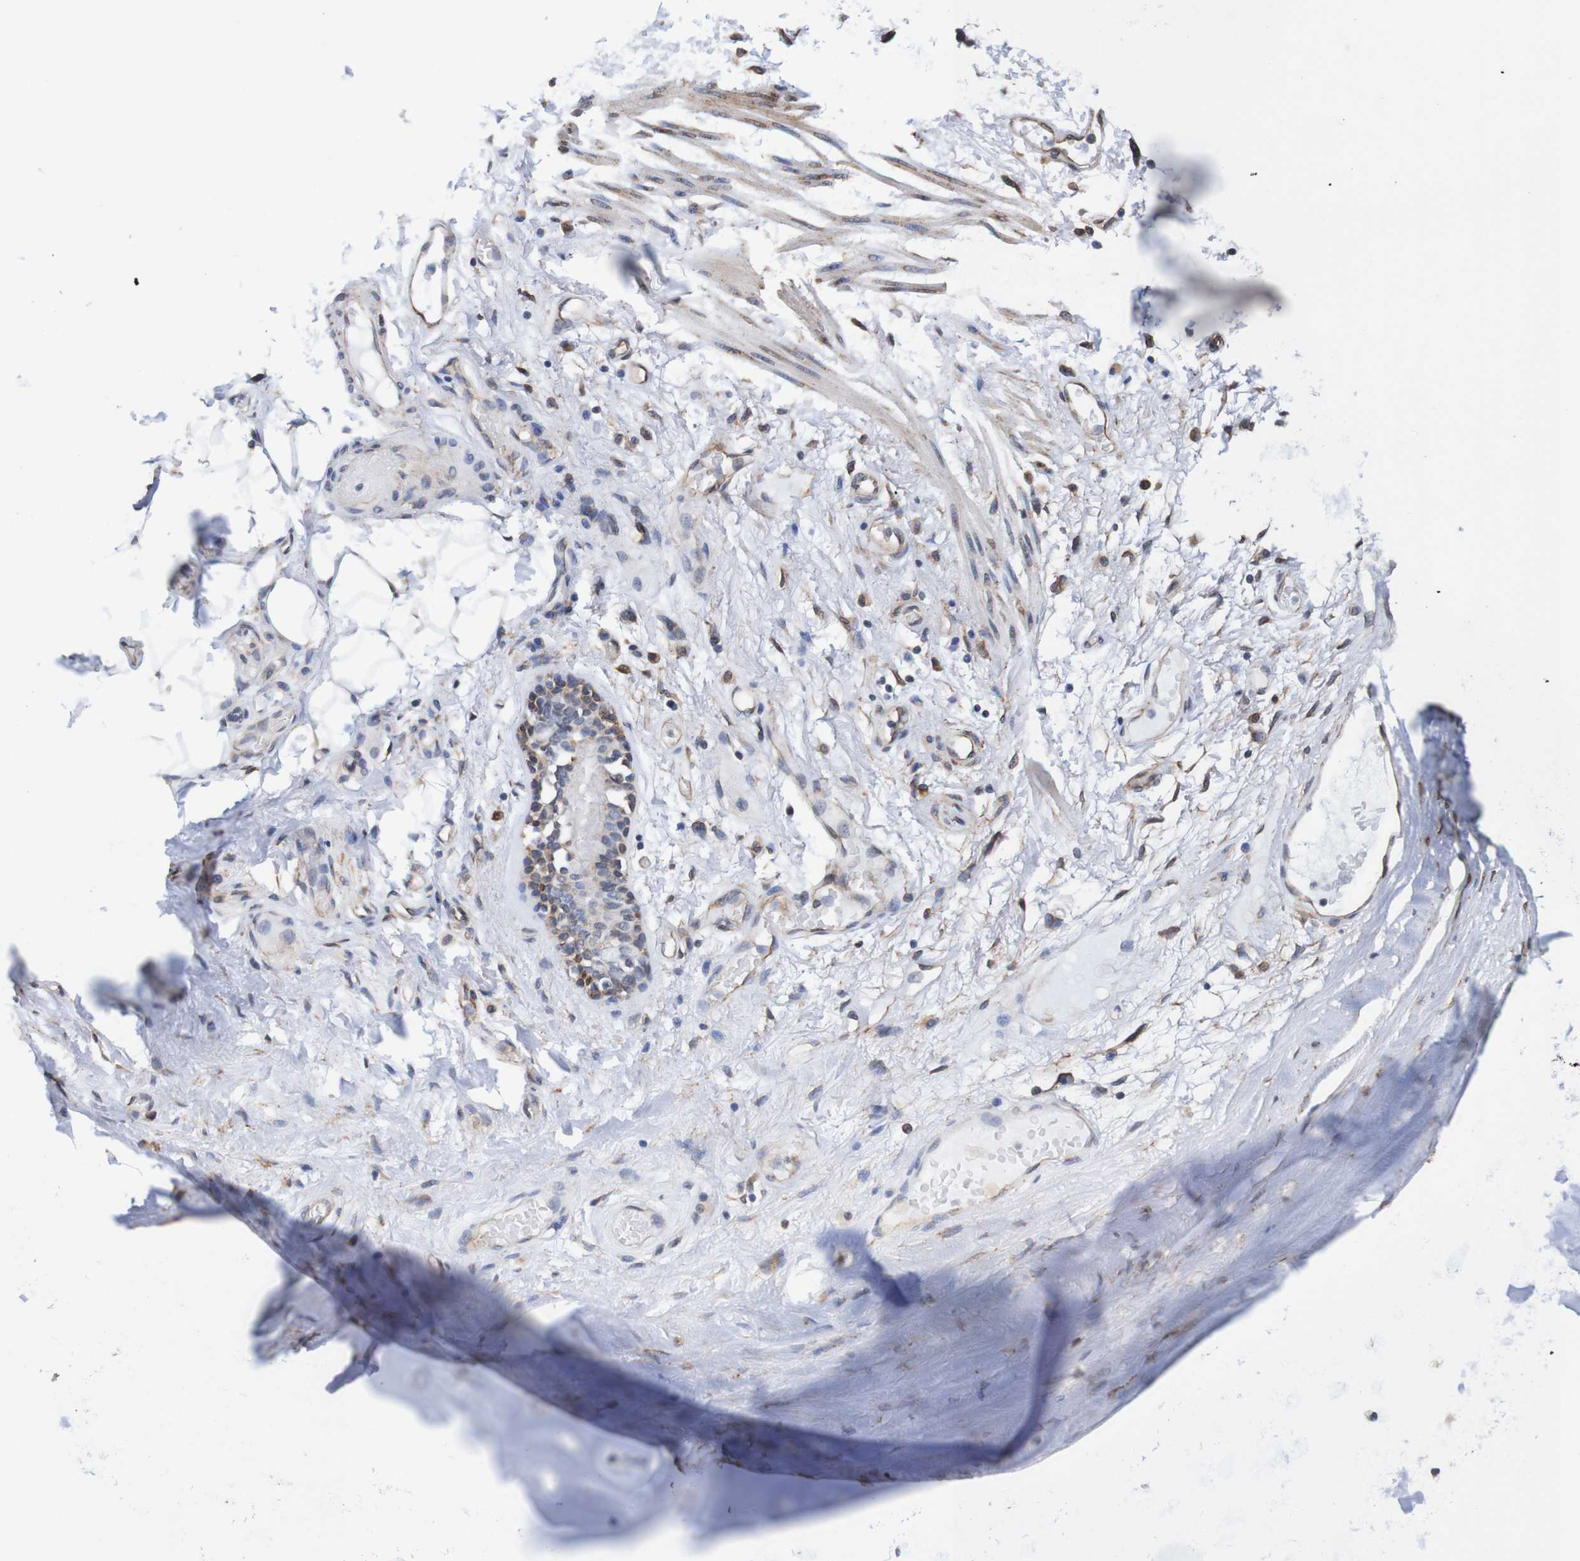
{"staining": {"intensity": "weak", "quantity": ">75%", "location": "cytoplasmic/membranous"}, "tissue": "adipose tissue", "cell_type": "Adipocytes", "image_type": "normal", "snomed": [{"axis": "morphology", "description": "Normal tissue, NOS"}, {"axis": "topography", "description": "Cartilage tissue"}, {"axis": "topography", "description": "Bronchus"}], "caption": "The immunohistochemical stain labels weak cytoplasmic/membranous expression in adipocytes of unremarkable adipose tissue. (DAB (3,3'-diaminobenzidine) IHC, brown staining for protein, blue staining for nuclei).", "gene": "TMEM109", "patient": {"sex": "female", "age": 73}}